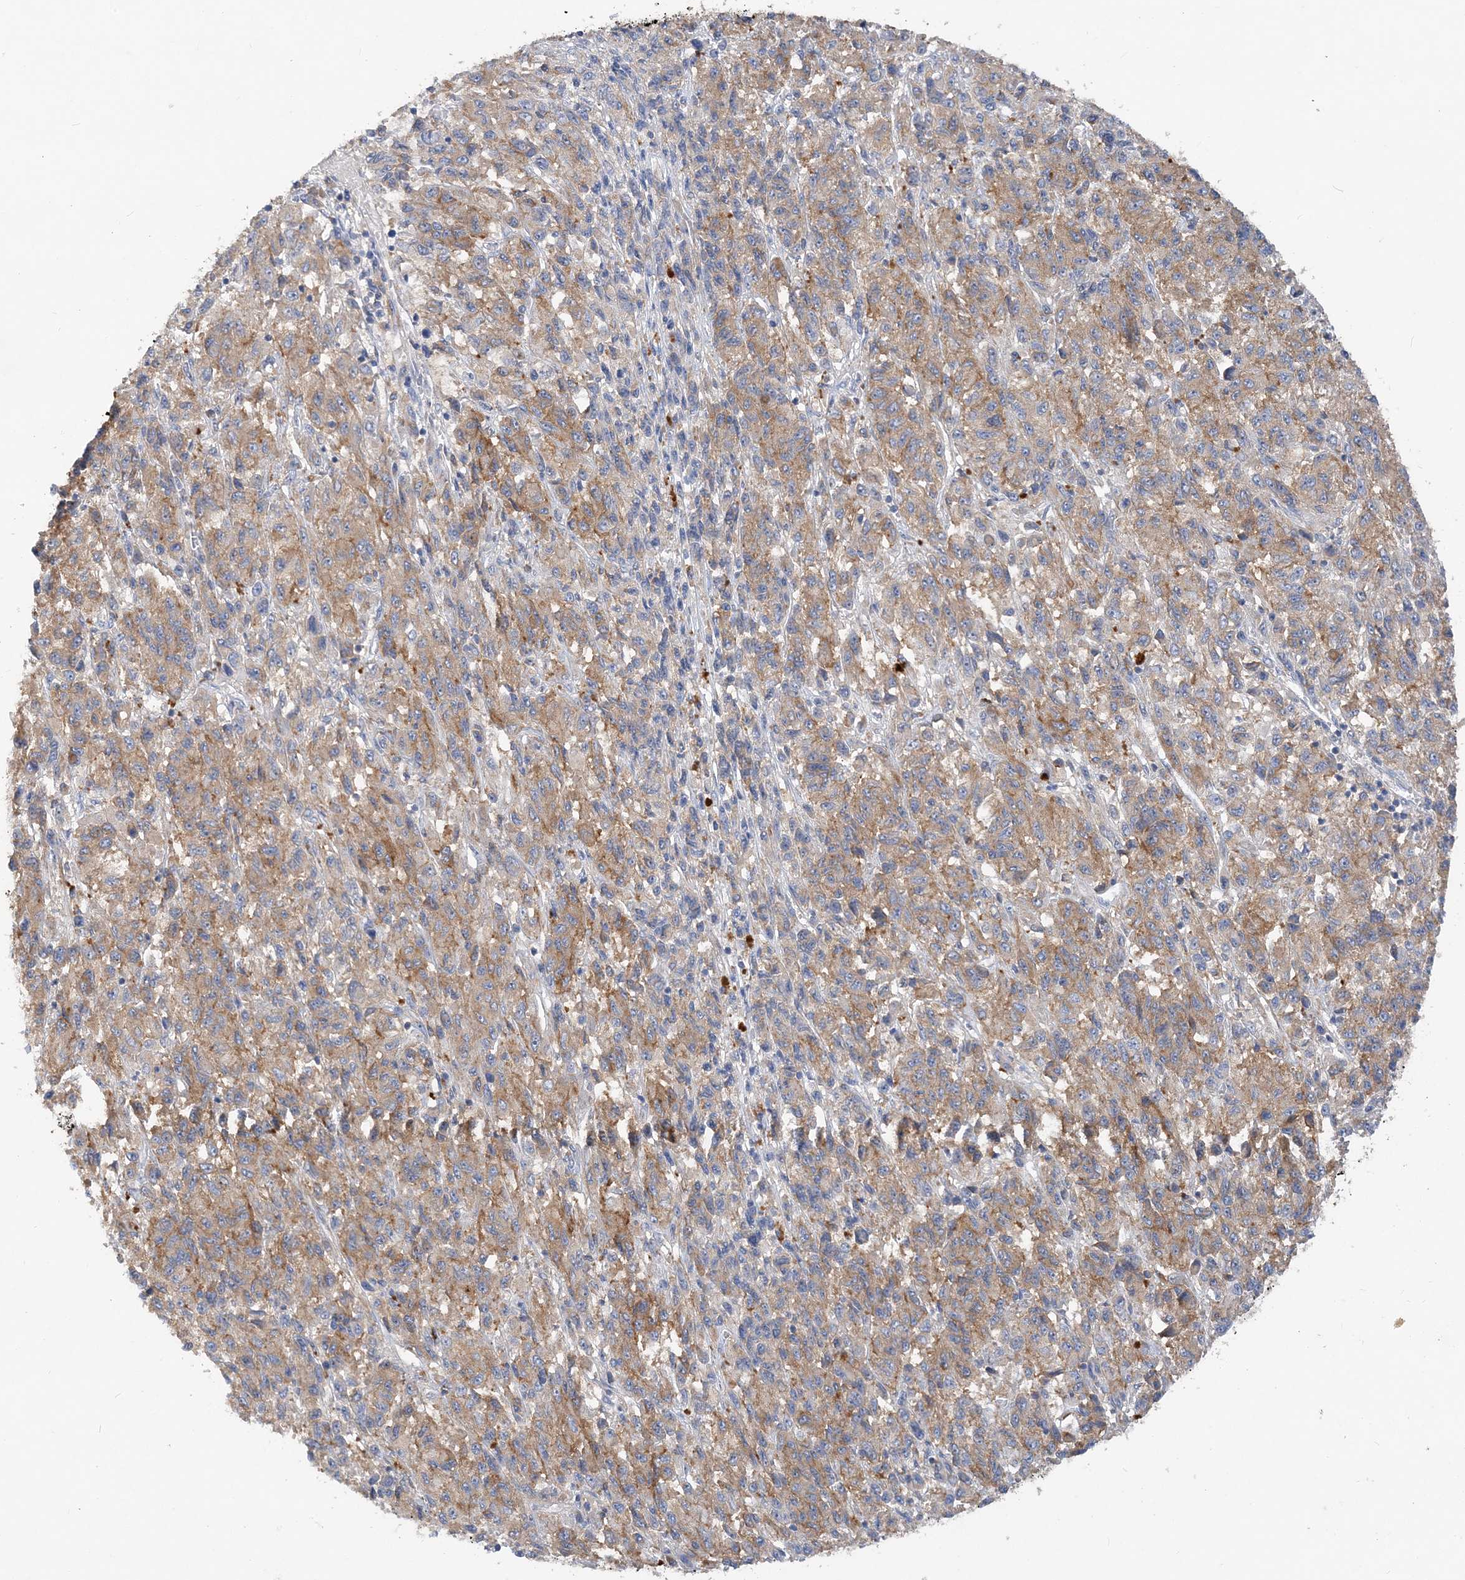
{"staining": {"intensity": "moderate", "quantity": ">75%", "location": "cytoplasmic/membranous"}, "tissue": "melanoma", "cell_type": "Tumor cells", "image_type": "cancer", "snomed": [{"axis": "morphology", "description": "Malignant melanoma, Metastatic site"}, {"axis": "topography", "description": "Lung"}], "caption": "DAB immunohistochemical staining of human malignant melanoma (metastatic site) reveals moderate cytoplasmic/membranous protein expression in about >75% of tumor cells. (IHC, brightfield microscopy, high magnification).", "gene": "GRINA", "patient": {"sex": "male", "age": 64}}